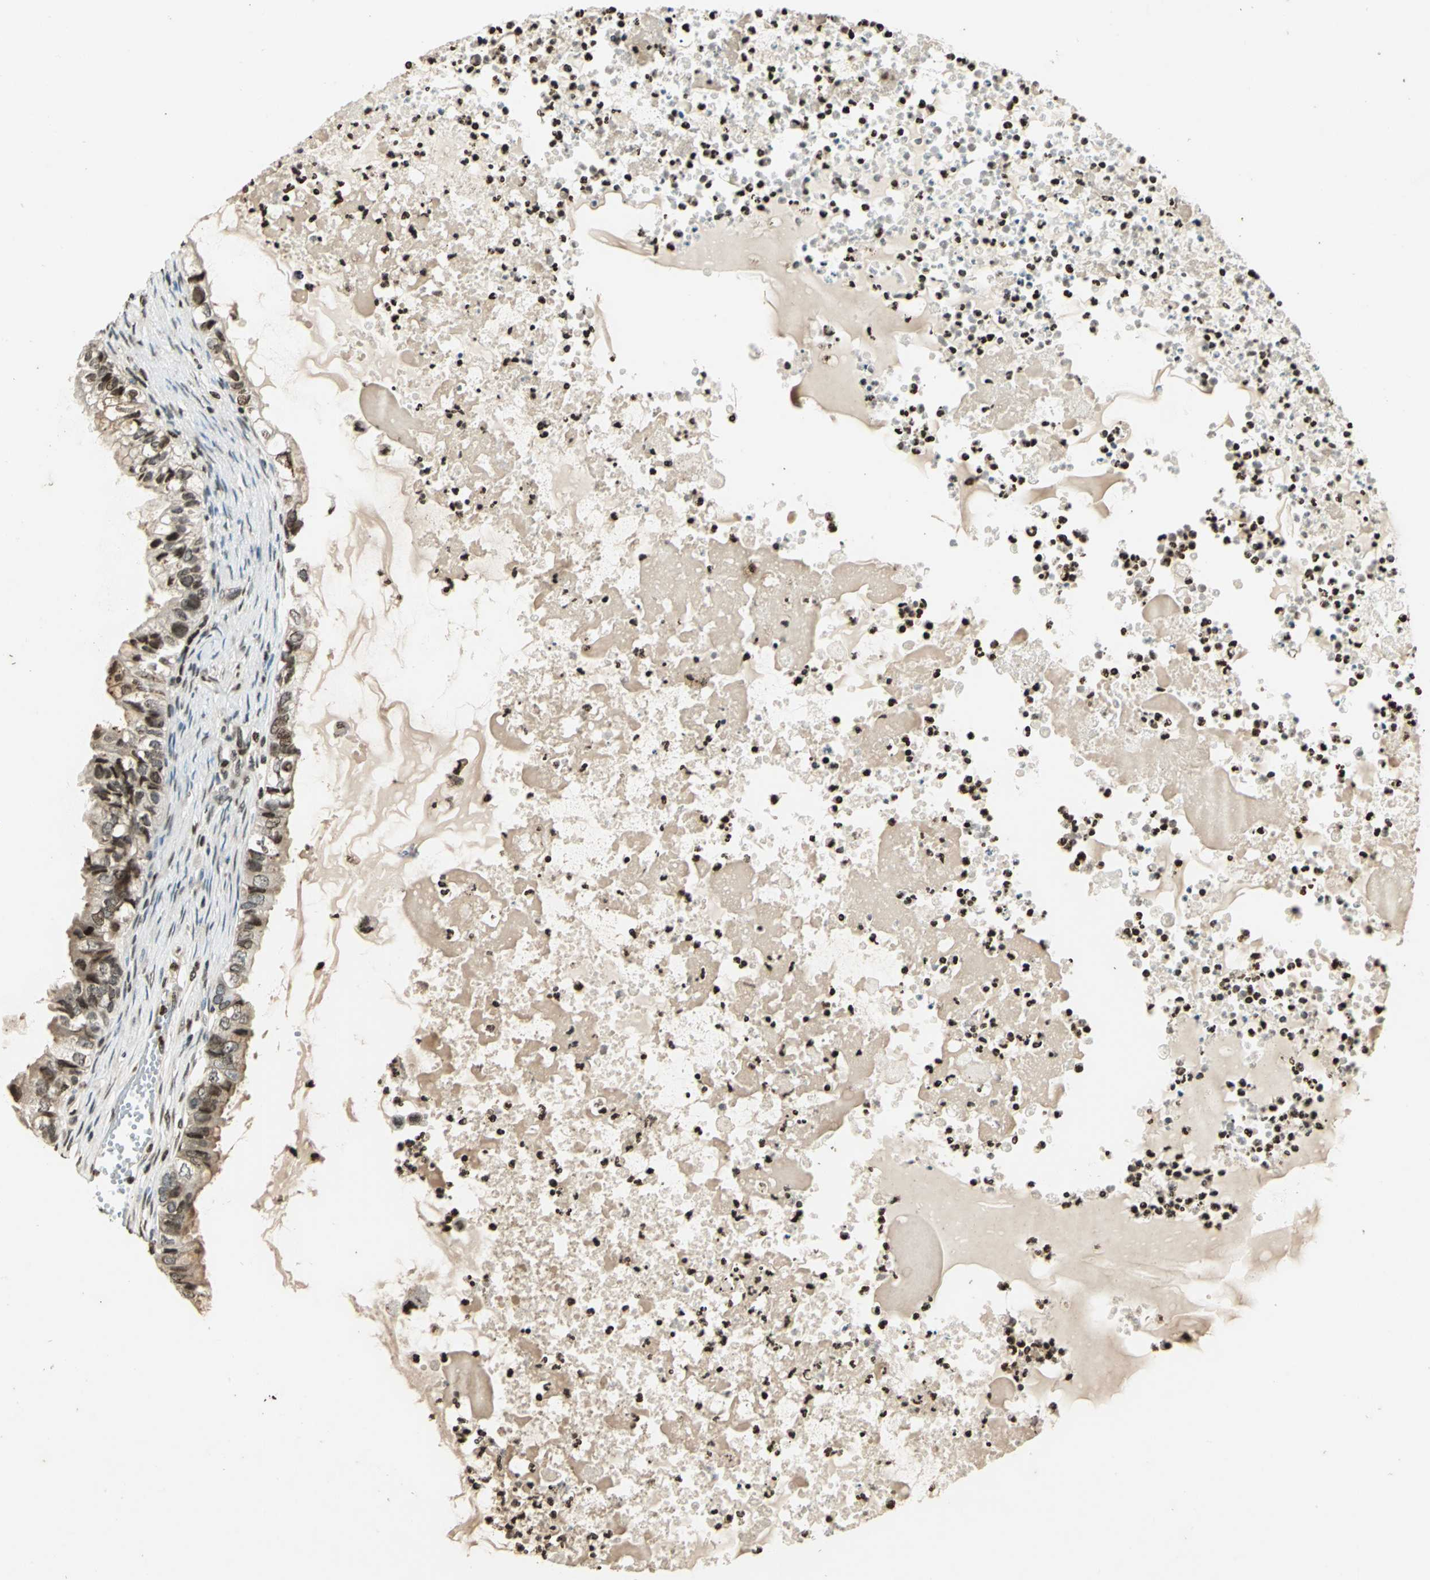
{"staining": {"intensity": "moderate", "quantity": ">75%", "location": "cytoplasmic/membranous,nuclear"}, "tissue": "ovarian cancer", "cell_type": "Tumor cells", "image_type": "cancer", "snomed": [{"axis": "morphology", "description": "Cystadenocarcinoma, mucinous, NOS"}, {"axis": "topography", "description": "Ovary"}], "caption": "Approximately >75% of tumor cells in human ovarian cancer (mucinous cystadenocarcinoma) reveal moderate cytoplasmic/membranous and nuclear protein expression as visualized by brown immunohistochemical staining.", "gene": "LGALS3", "patient": {"sex": "female", "age": 80}}